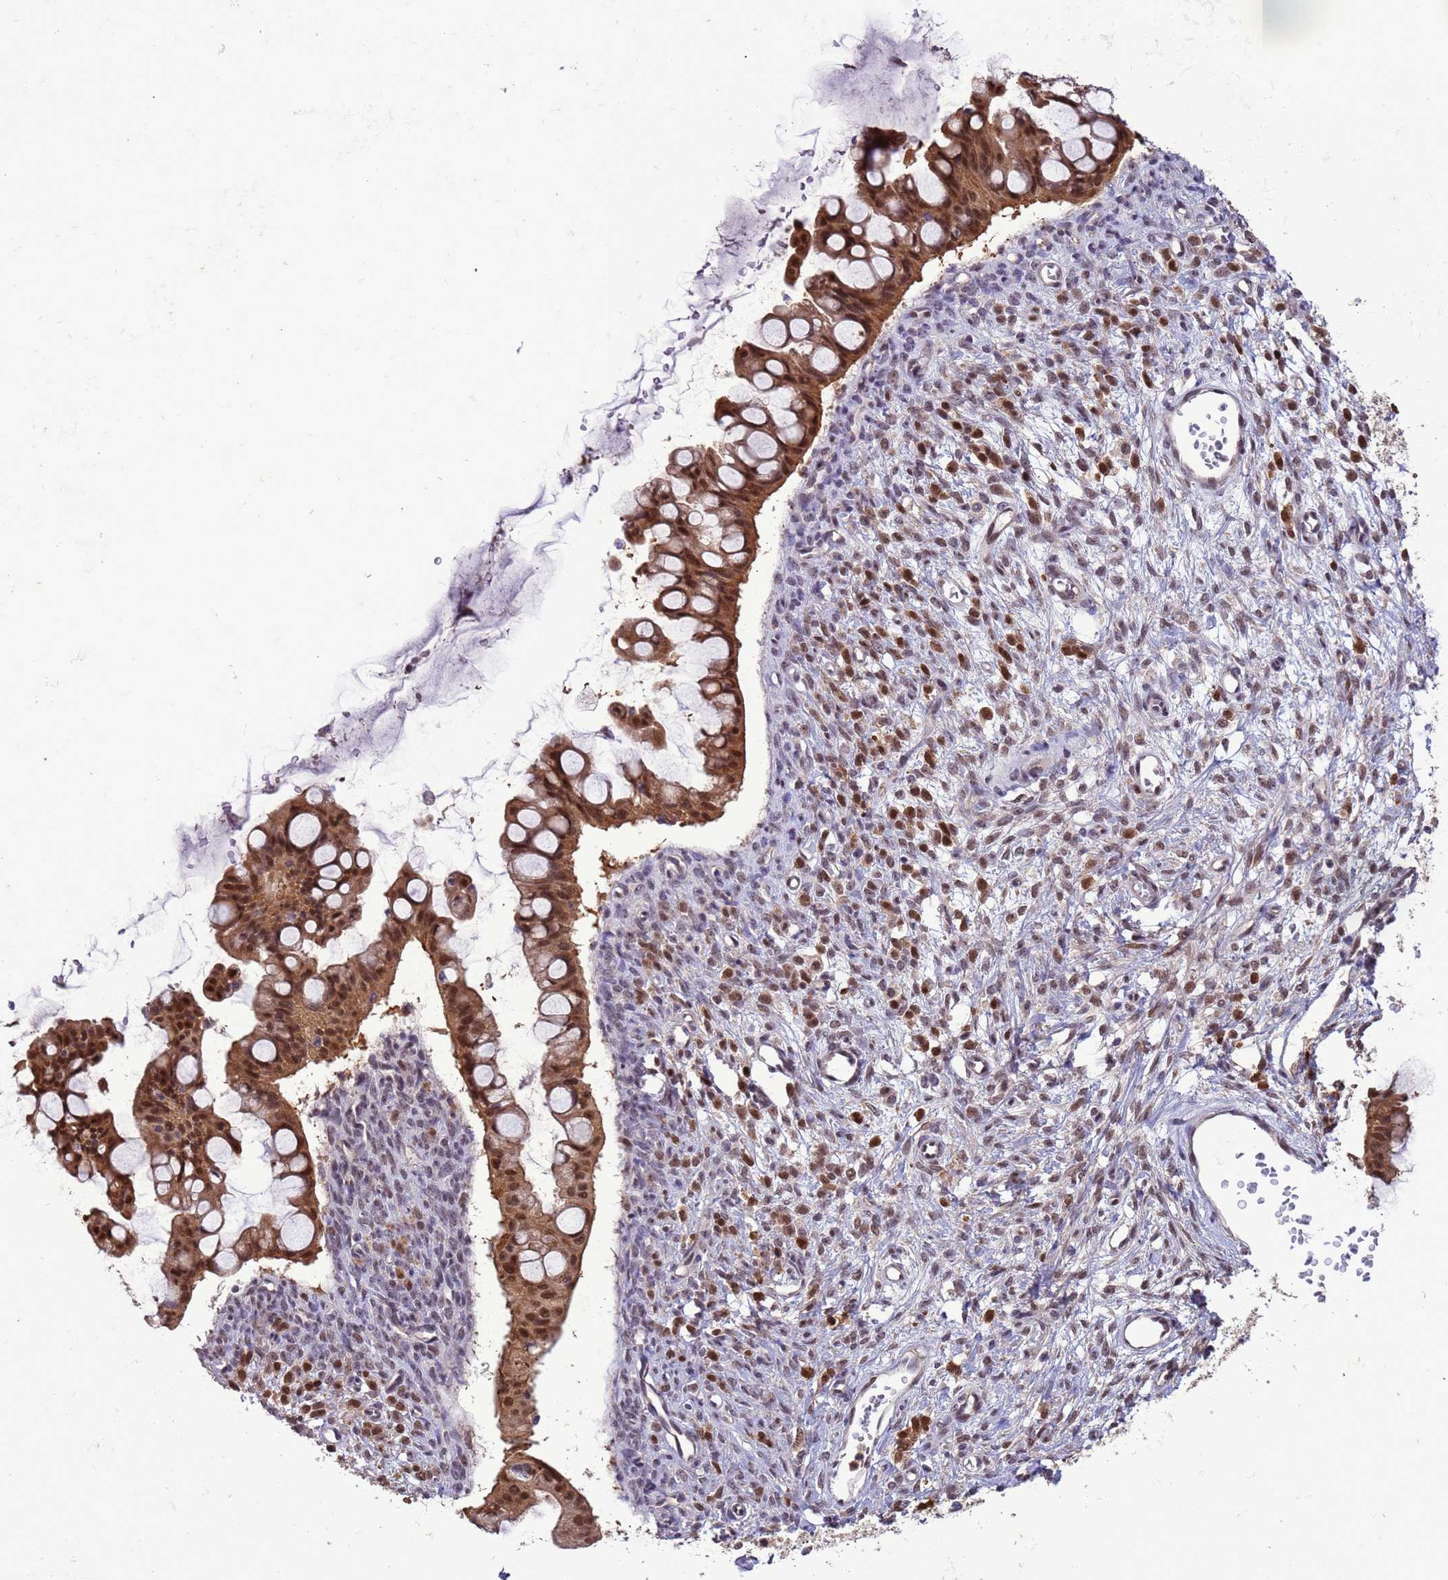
{"staining": {"intensity": "strong", "quantity": ">75%", "location": "cytoplasmic/membranous,nuclear"}, "tissue": "ovarian cancer", "cell_type": "Tumor cells", "image_type": "cancer", "snomed": [{"axis": "morphology", "description": "Cystadenocarcinoma, mucinous, NOS"}, {"axis": "topography", "description": "Ovary"}], "caption": "The histopathology image displays staining of mucinous cystadenocarcinoma (ovarian), revealing strong cytoplasmic/membranous and nuclear protein expression (brown color) within tumor cells. (DAB (3,3'-diaminobenzidine) IHC, brown staining for protein, blue staining for nuclei).", "gene": "ZBTB5", "patient": {"sex": "female", "age": 73}}